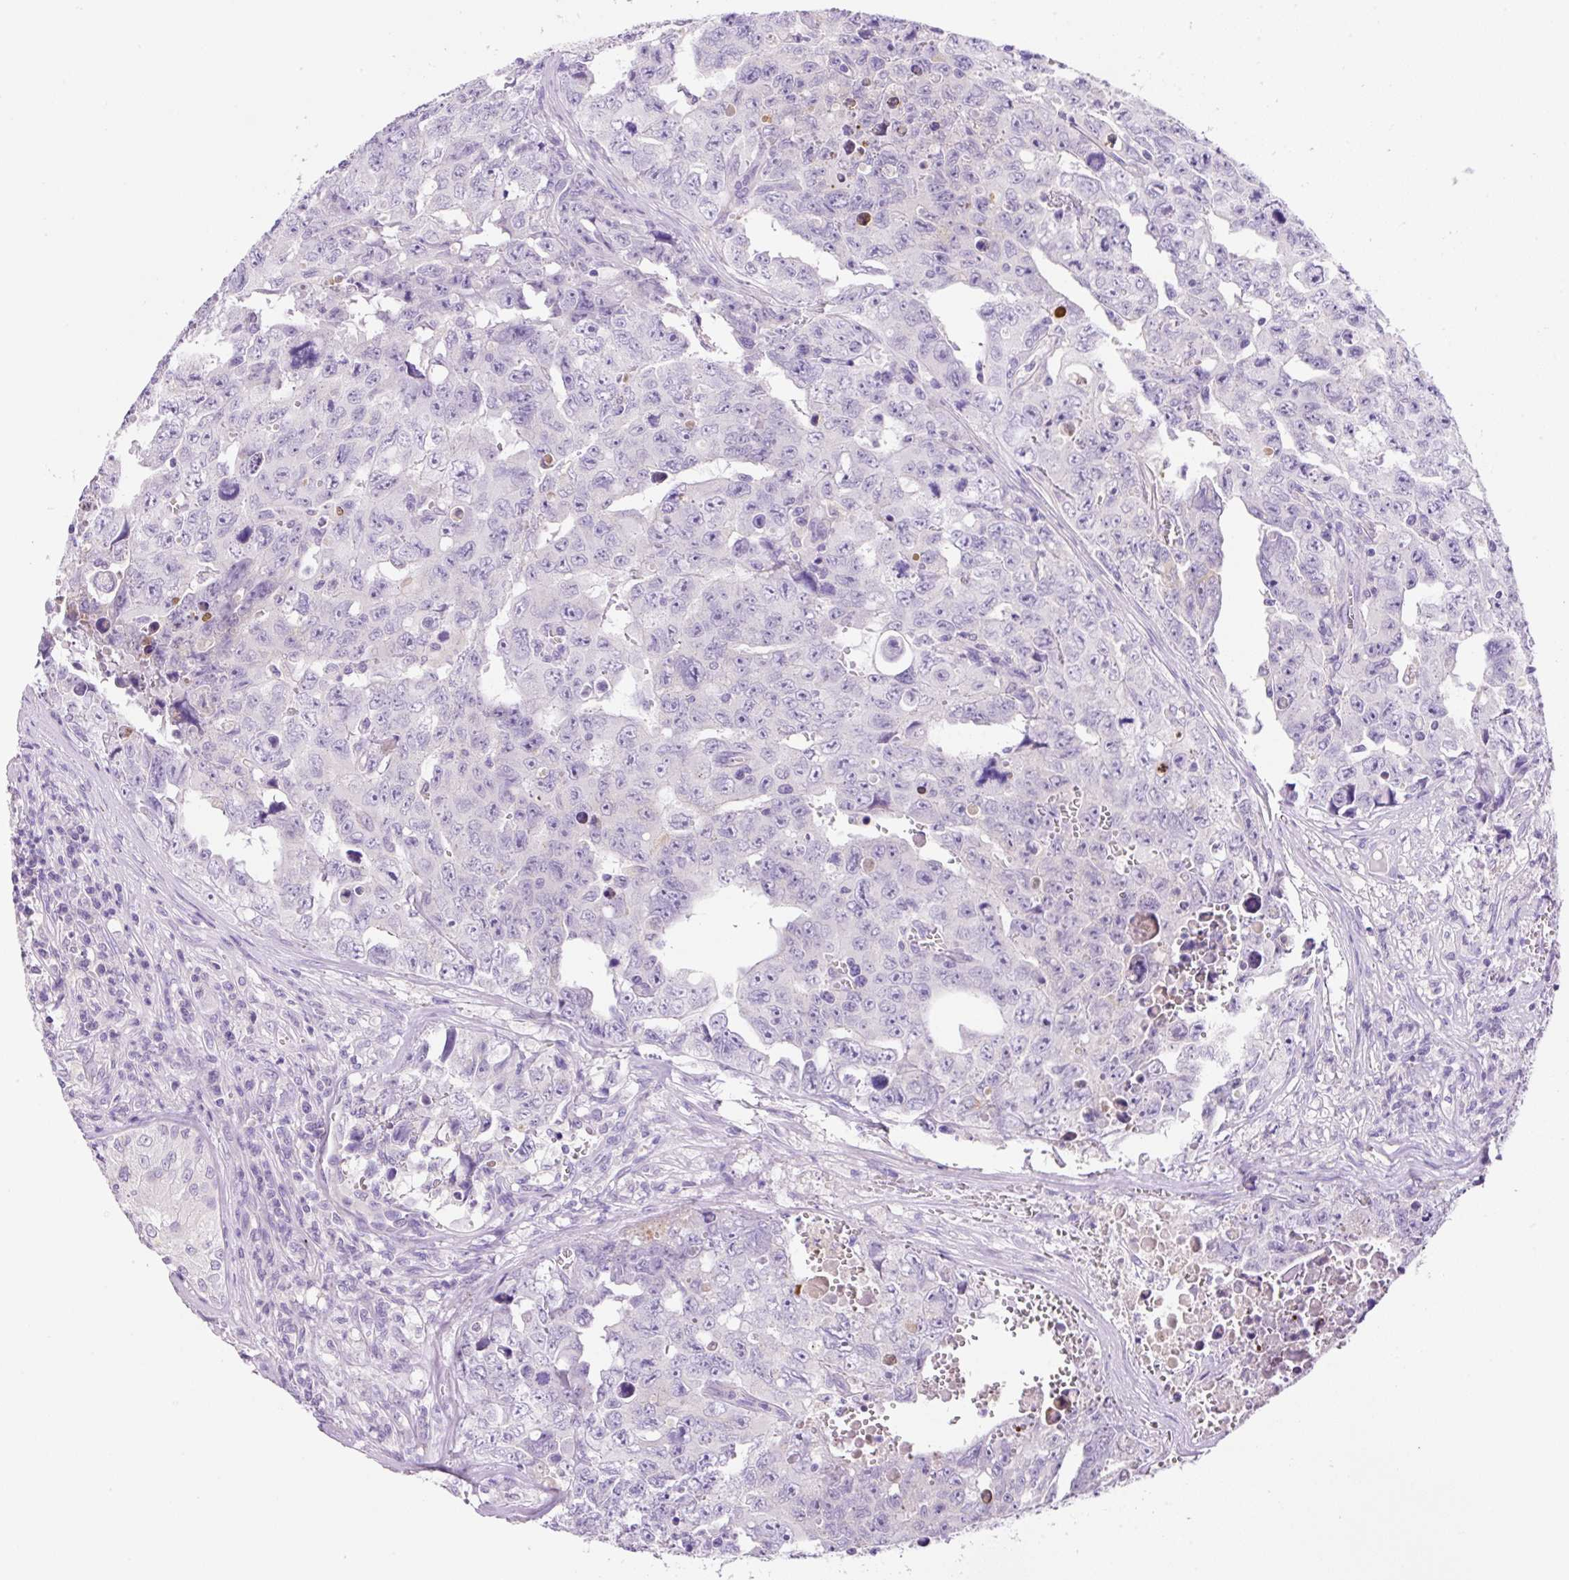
{"staining": {"intensity": "negative", "quantity": "none", "location": "none"}, "tissue": "testis cancer", "cell_type": "Tumor cells", "image_type": "cancer", "snomed": [{"axis": "morphology", "description": "Carcinoma, Embryonal, NOS"}, {"axis": "topography", "description": "Testis"}], "caption": "Immunohistochemical staining of human testis cancer demonstrates no significant positivity in tumor cells.", "gene": "NDST3", "patient": {"sex": "male", "age": 24}}